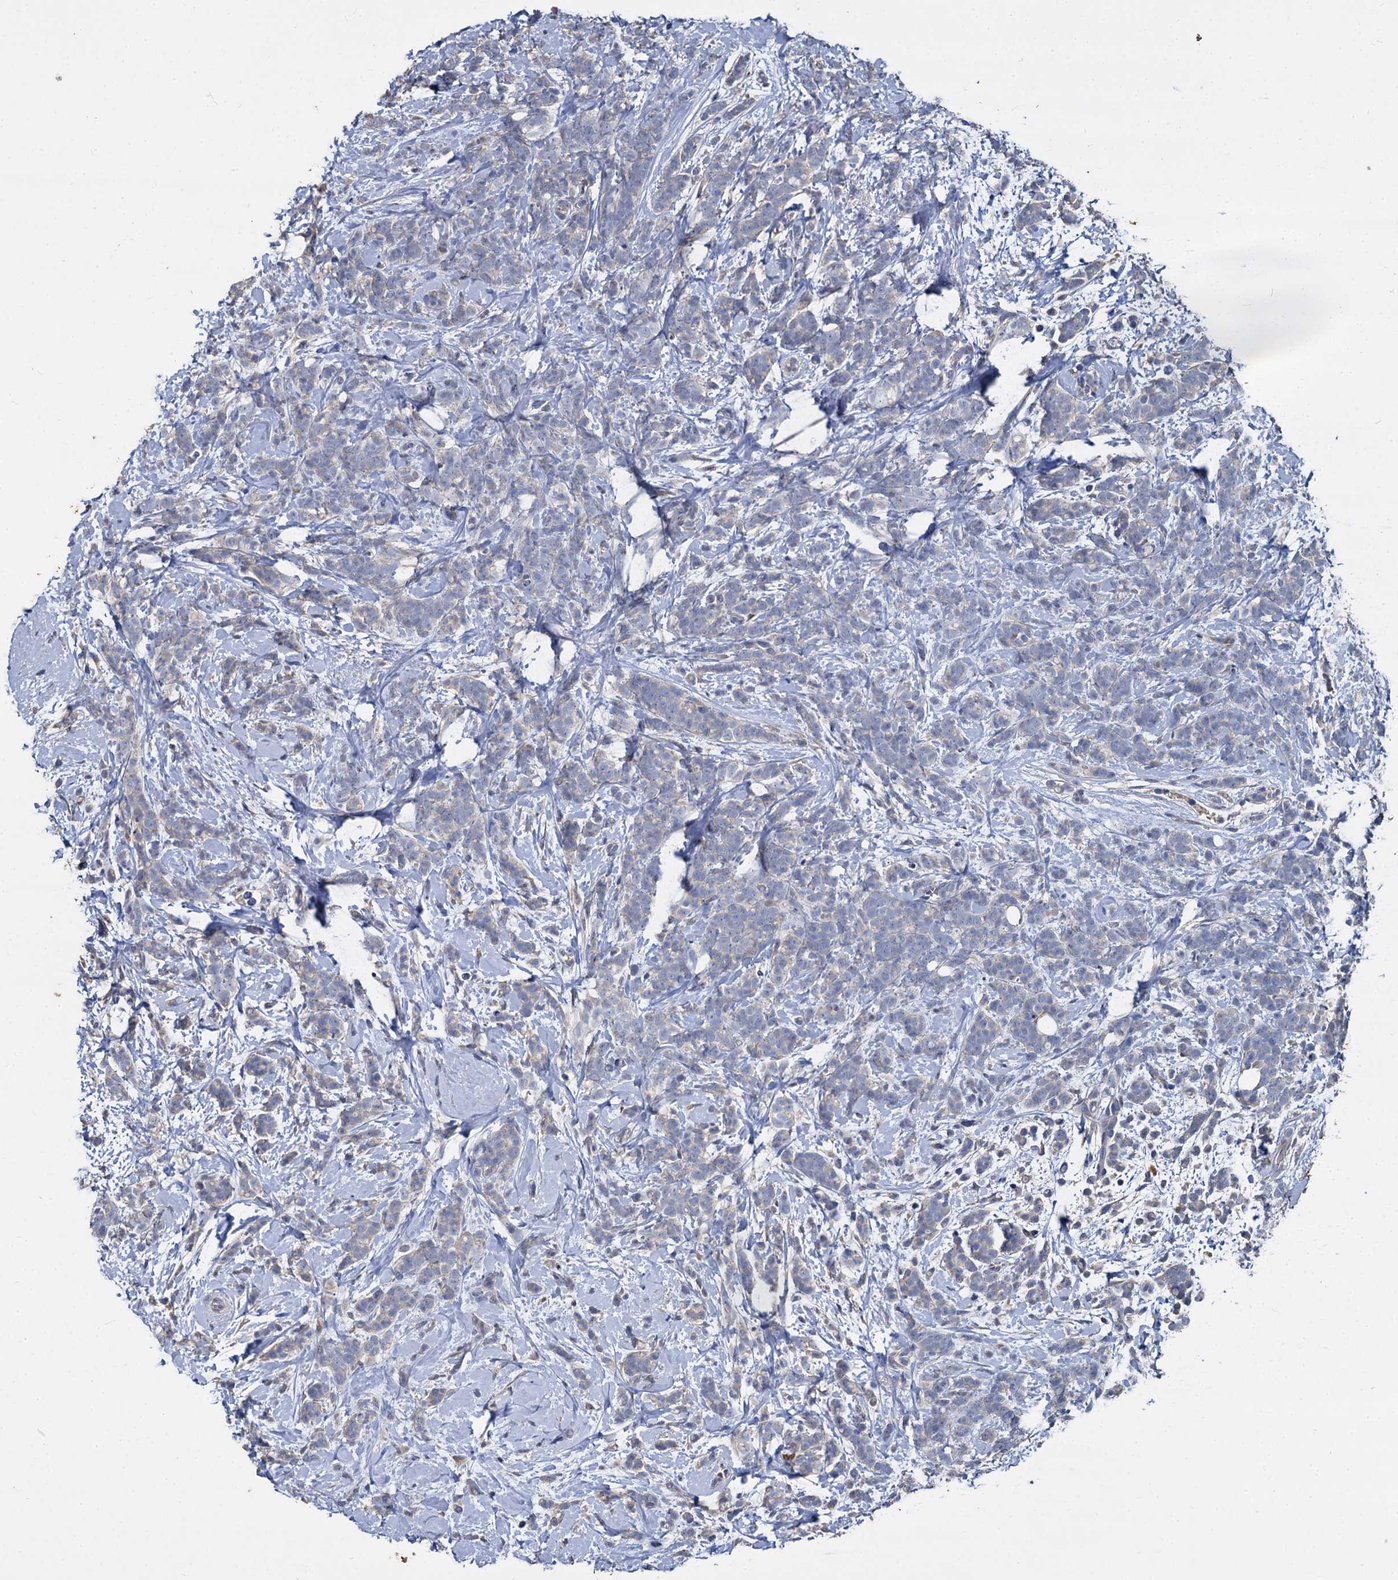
{"staining": {"intensity": "negative", "quantity": "none", "location": "none"}, "tissue": "breast cancer", "cell_type": "Tumor cells", "image_type": "cancer", "snomed": [{"axis": "morphology", "description": "Lobular carcinoma"}, {"axis": "topography", "description": "Breast"}], "caption": "Breast cancer (lobular carcinoma) was stained to show a protein in brown. There is no significant staining in tumor cells. (DAB IHC with hematoxylin counter stain).", "gene": "CCDC184", "patient": {"sex": "female", "age": 58}}